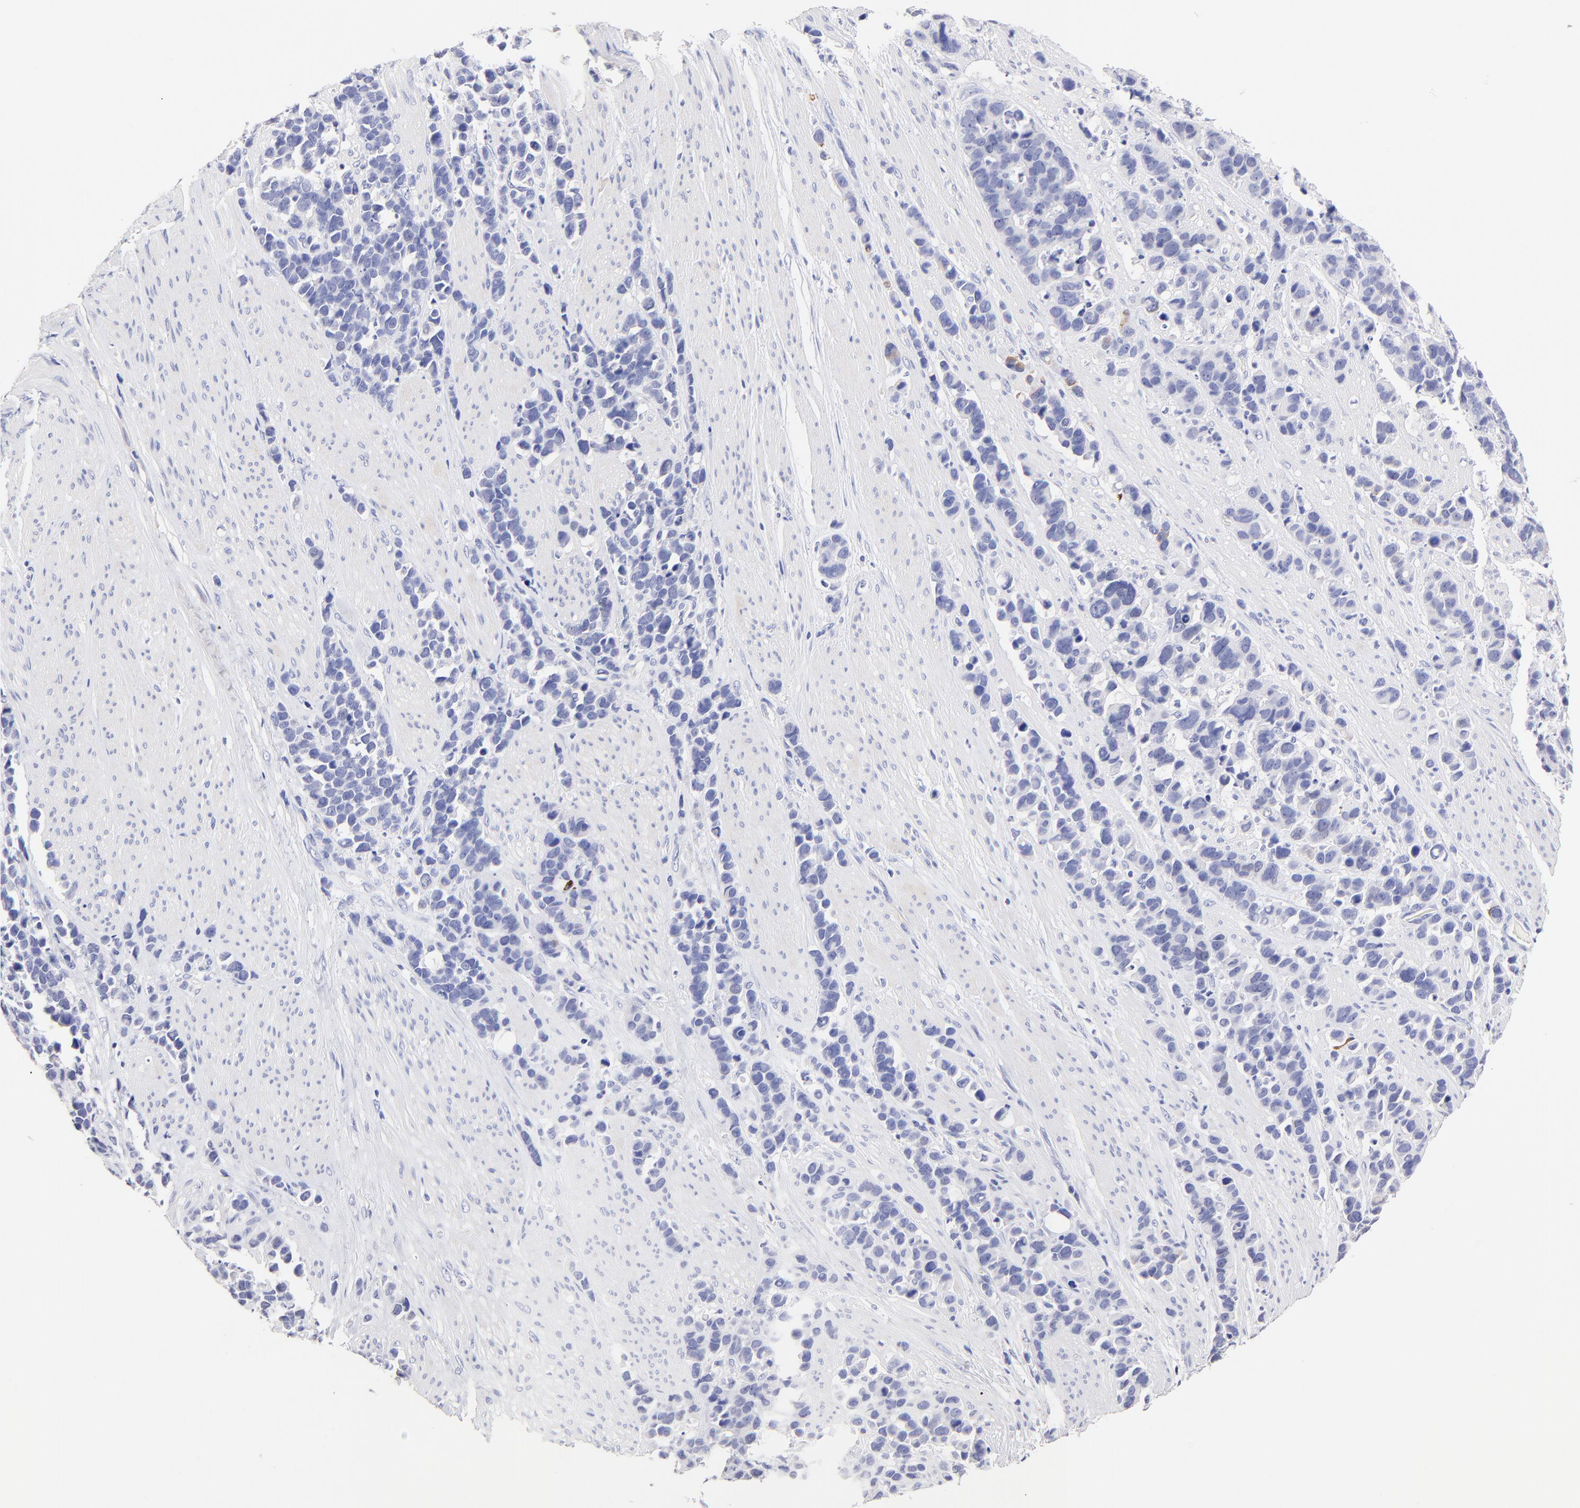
{"staining": {"intensity": "negative", "quantity": "none", "location": "none"}, "tissue": "stomach cancer", "cell_type": "Tumor cells", "image_type": "cancer", "snomed": [{"axis": "morphology", "description": "Adenocarcinoma, NOS"}, {"axis": "topography", "description": "Stomach, upper"}], "caption": "This is an immunohistochemistry (IHC) histopathology image of stomach cancer. There is no positivity in tumor cells.", "gene": "RAB3A", "patient": {"sex": "male", "age": 71}}